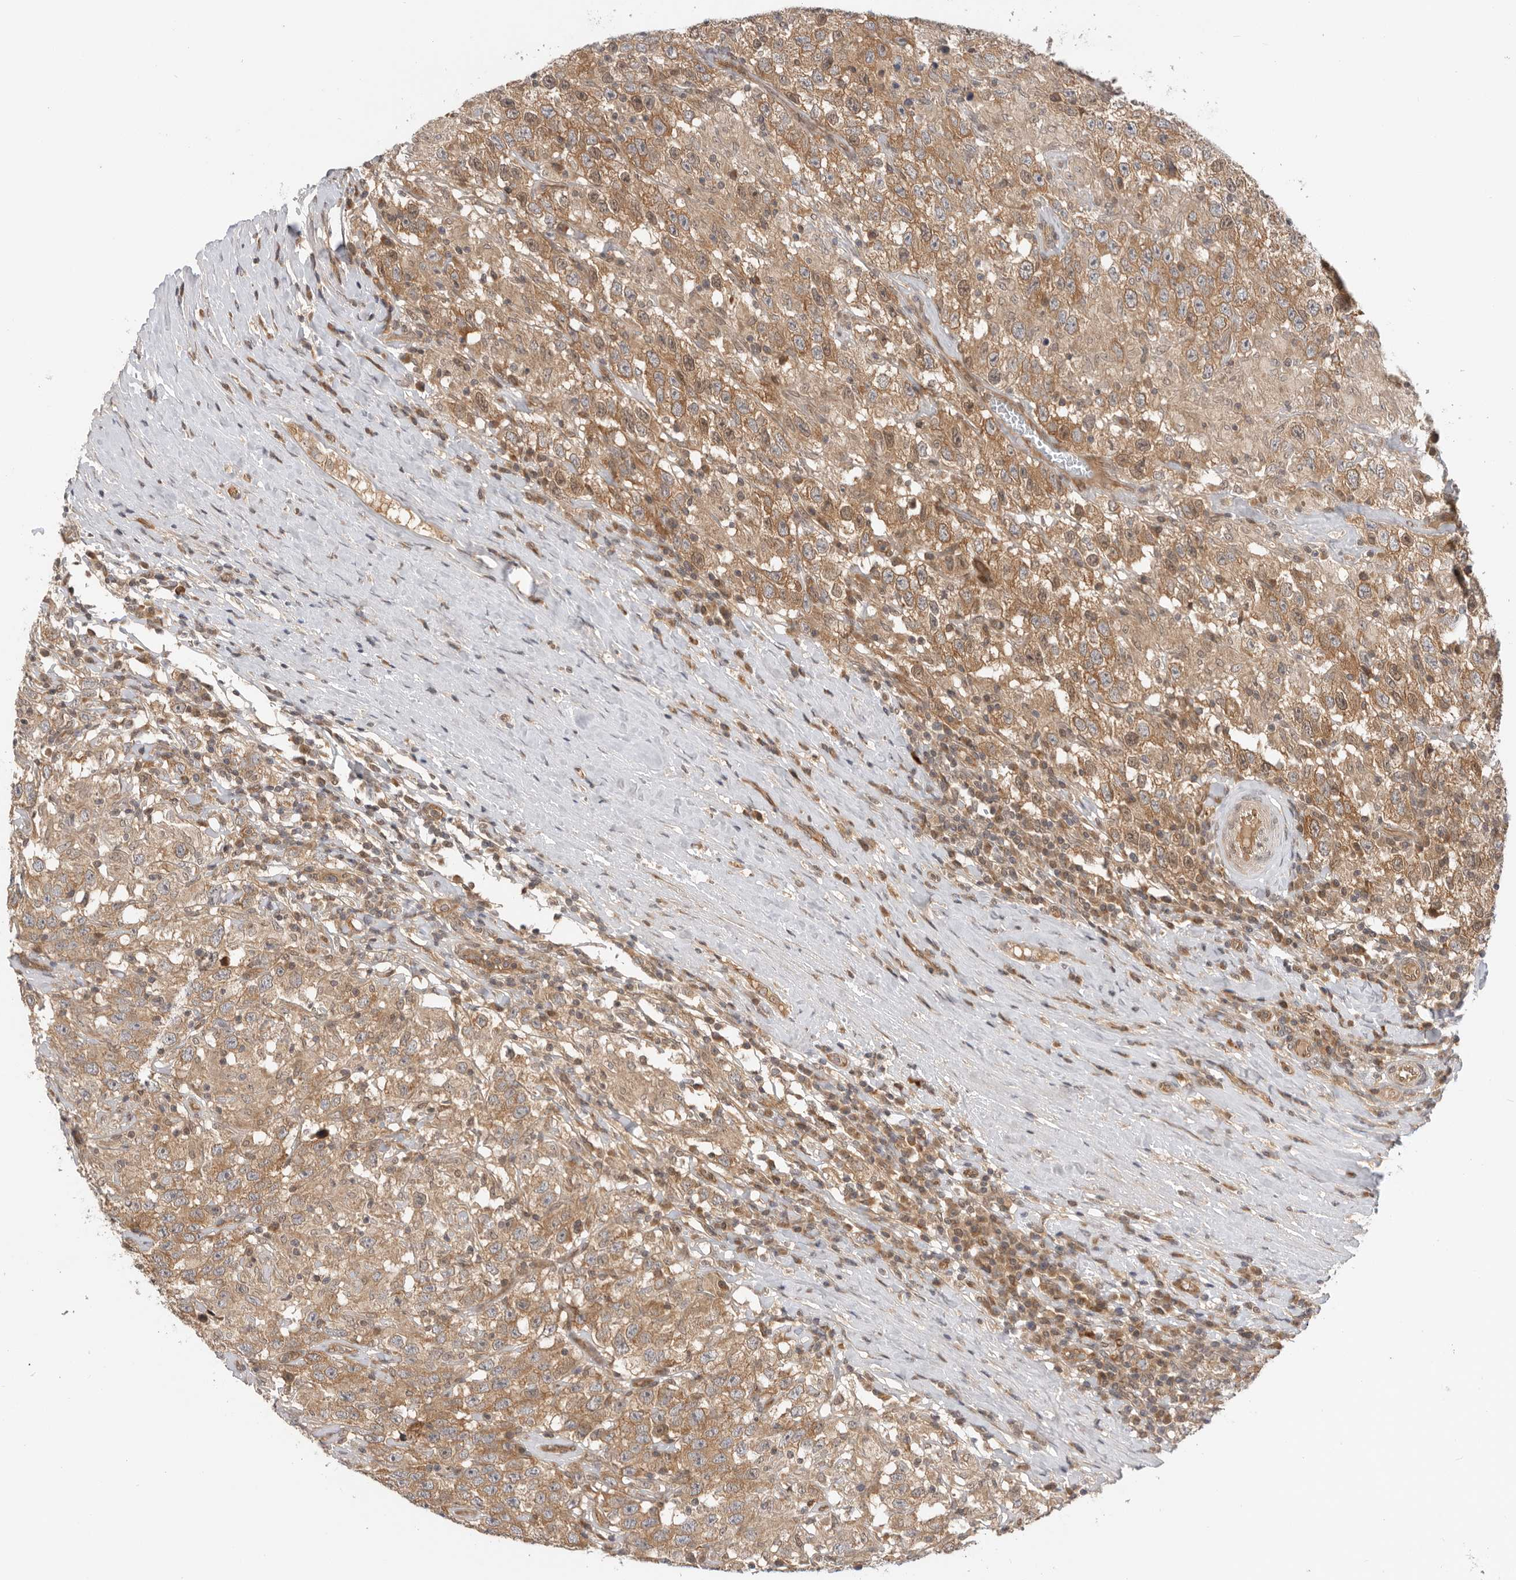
{"staining": {"intensity": "moderate", "quantity": ">75%", "location": "cytoplasmic/membranous"}, "tissue": "testis cancer", "cell_type": "Tumor cells", "image_type": "cancer", "snomed": [{"axis": "morphology", "description": "Seminoma, NOS"}, {"axis": "topography", "description": "Testis"}], "caption": "Protein expression analysis of testis cancer (seminoma) reveals moderate cytoplasmic/membranous staining in approximately >75% of tumor cells. (Brightfield microscopy of DAB IHC at high magnification).", "gene": "DCAF8", "patient": {"sex": "male", "age": 41}}